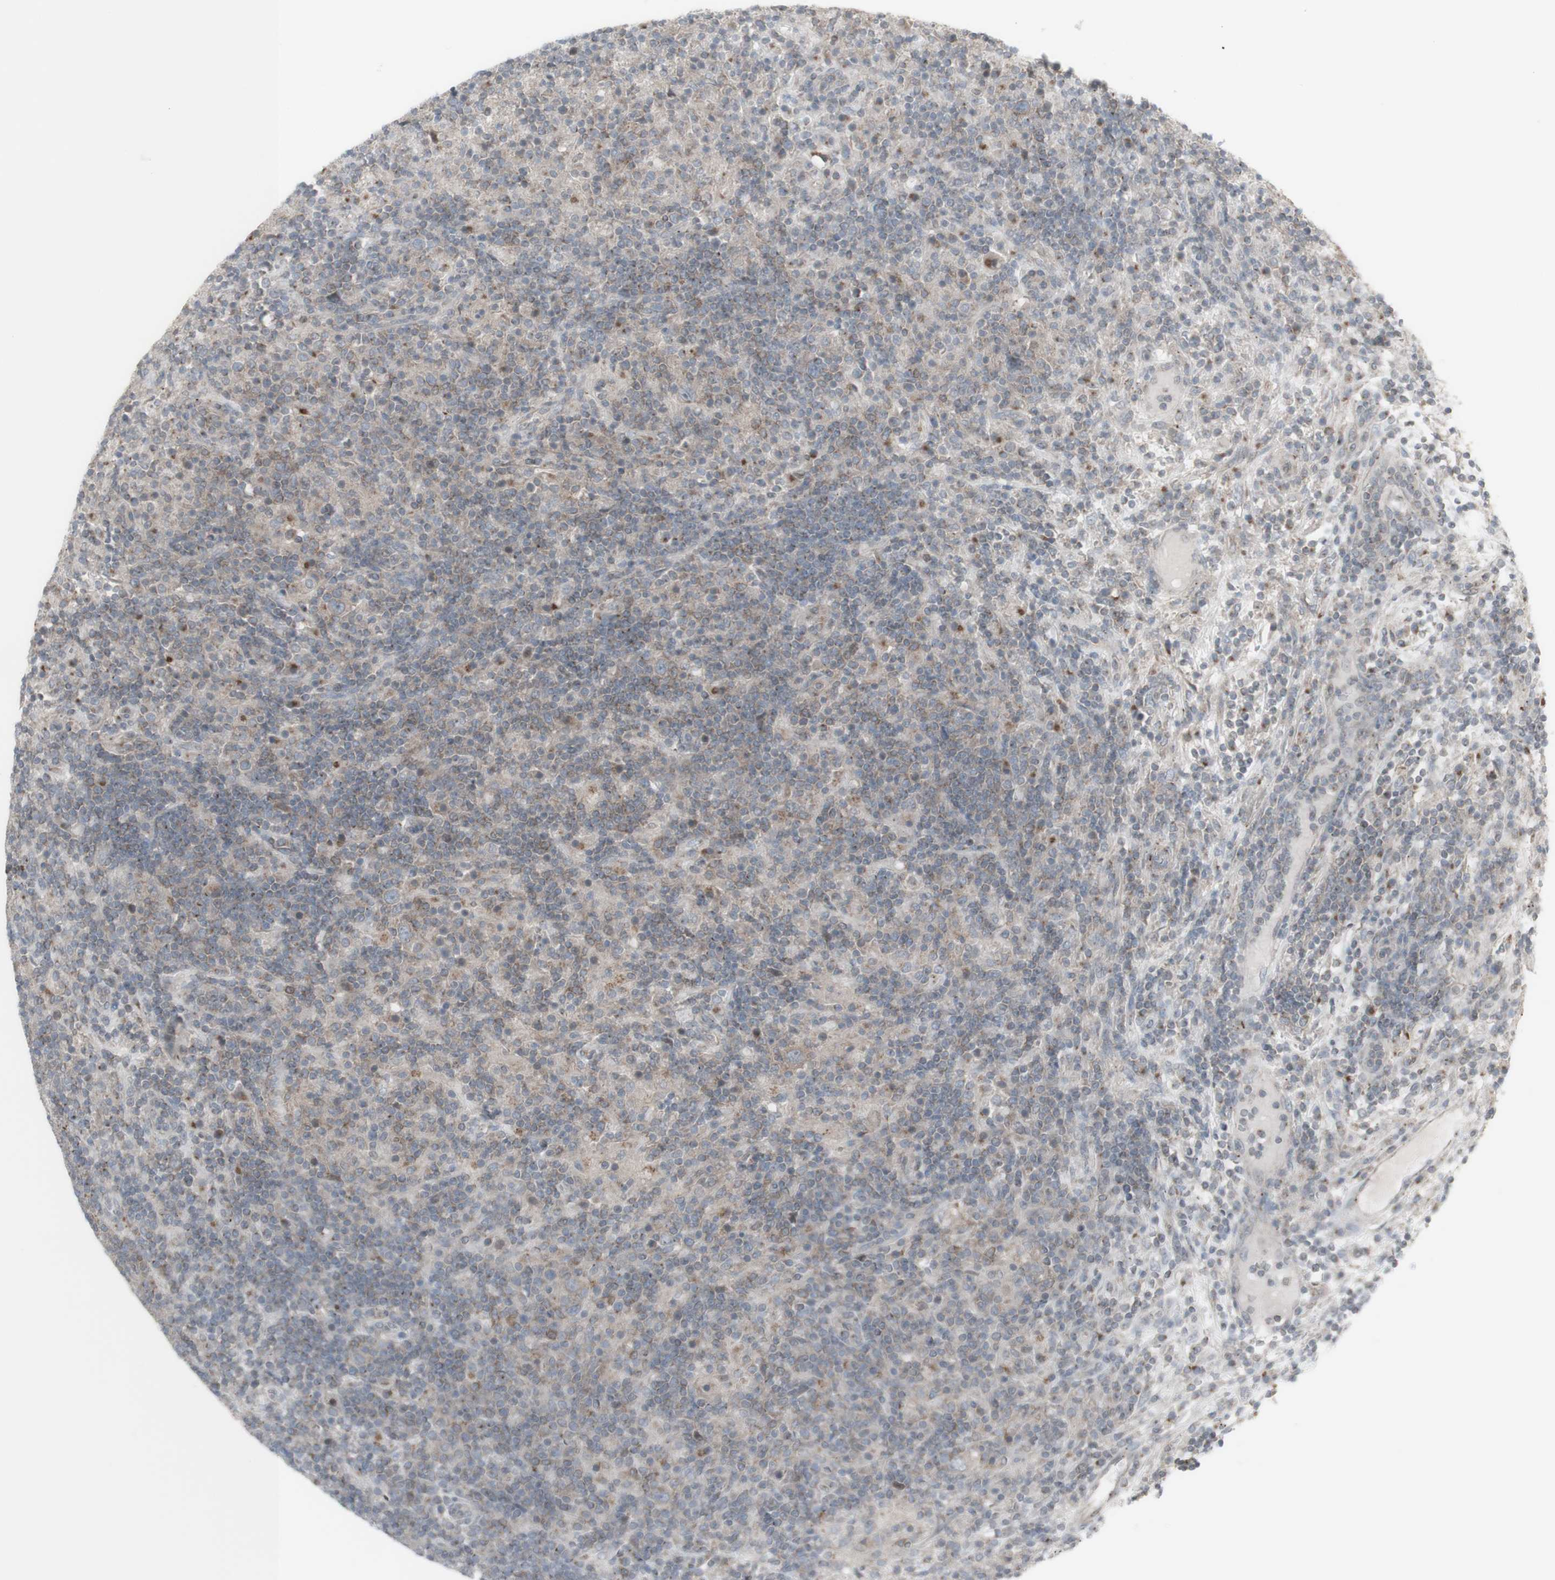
{"staining": {"intensity": "weak", "quantity": "<25%", "location": "cytoplasmic/membranous"}, "tissue": "lymphoma", "cell_type": "Tumor cells", "image_type": "cancer", "snomed": [{"axis": "morphology", "description": "Hodgkin's disease, NOS"}, {"axis": "topography", "description": "Lymph node"}], "caption": "There is no significant staining in tumor cells of lymphoma.", "gene": "GALNT6", "patient": {"sex": "male", "age": 70}}